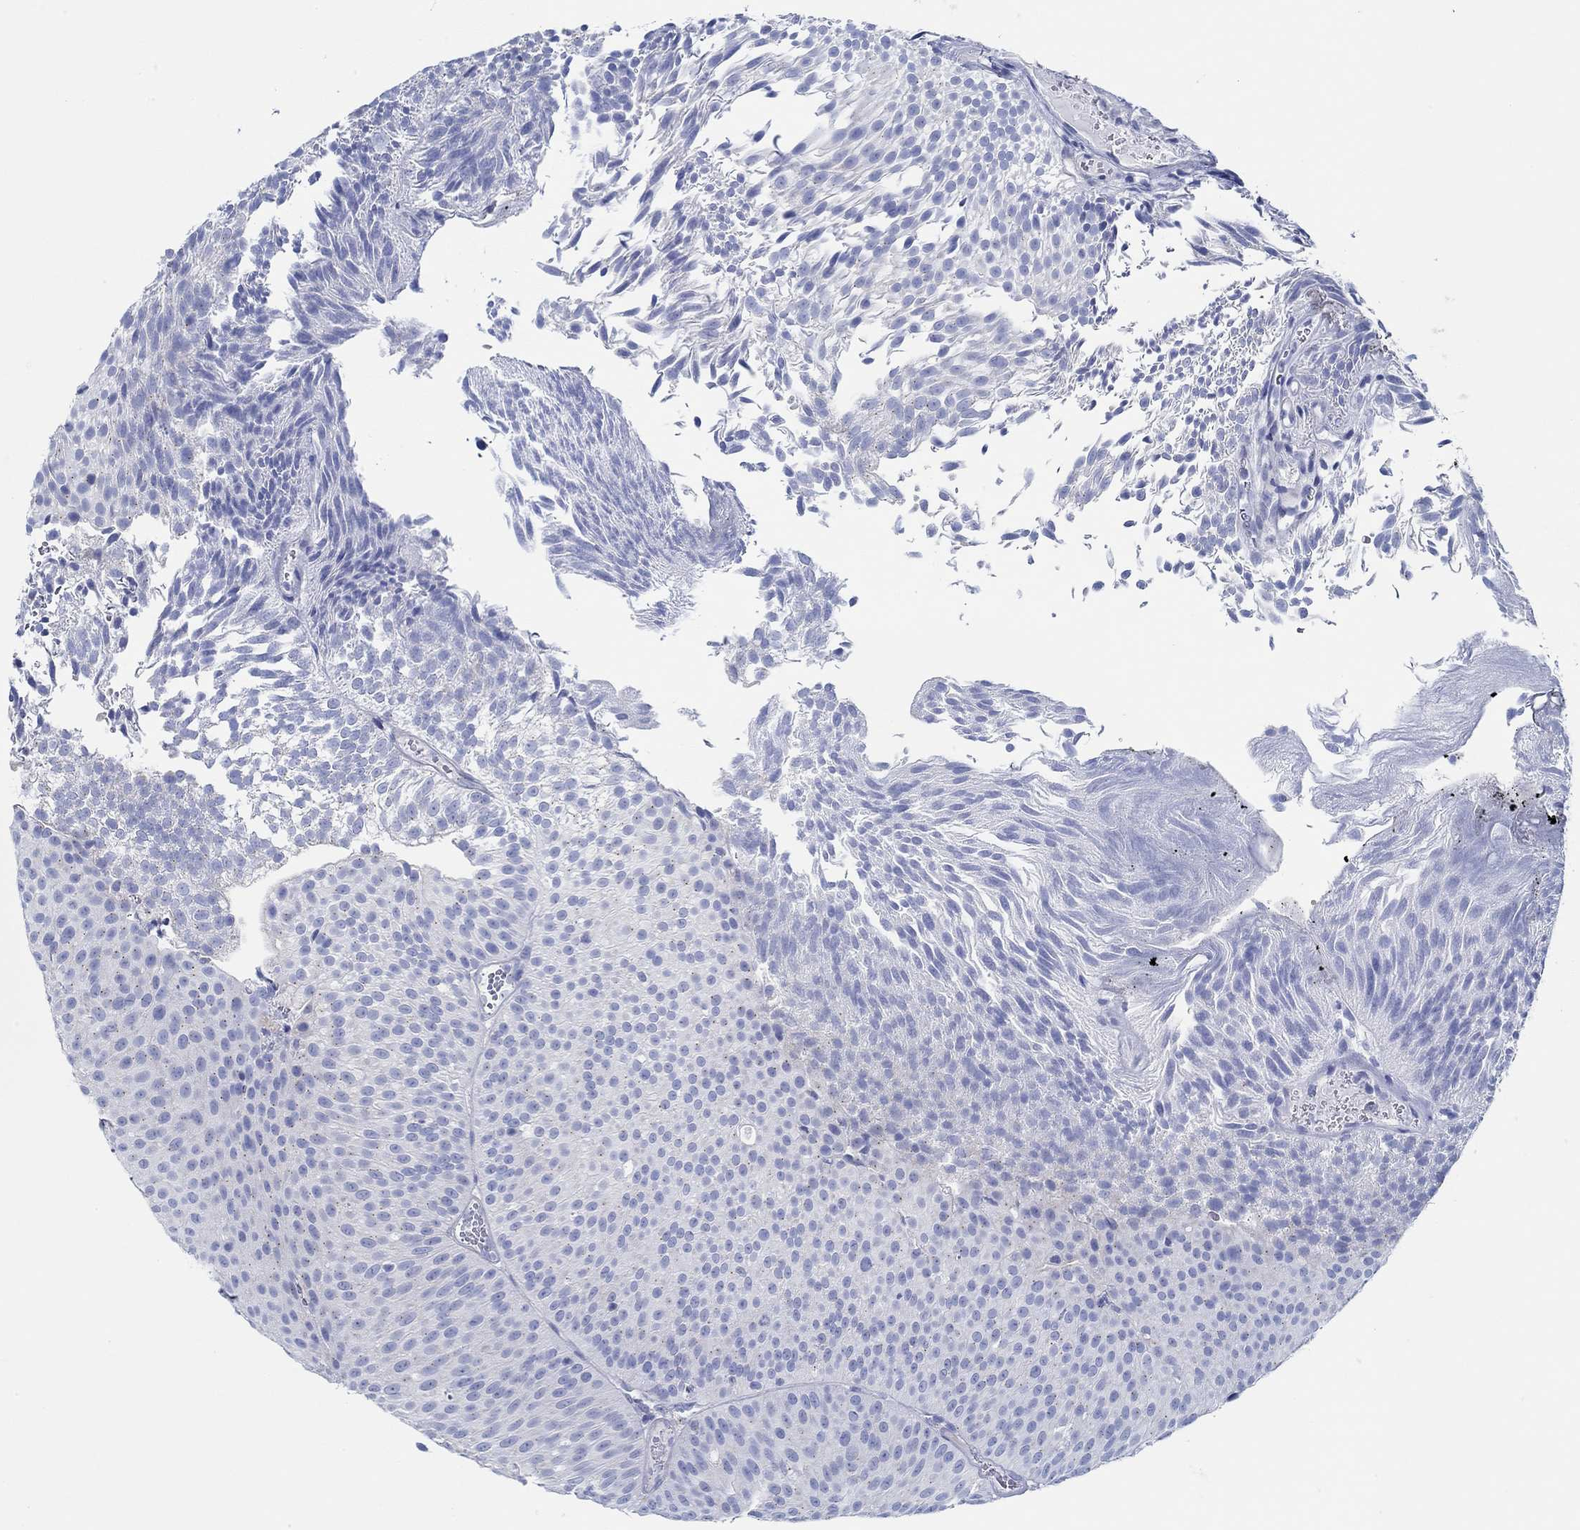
{"staining": {"intensity": "negative", "quantity": "none", "location": "none"}, "tissue": "urothelial cancer", "cell_type": "Tumor cells", "image_type": "cancer", "snomed": [{"axis": "morphology", "description": "Urothelial carcinoma, Low grade"}, {"axis": "topography", "description": "Urinary bladder"}], "caption": "IHC photomicrograph of human urothelial carcinoma (low-grade) stained for a protein (brown), which demonstrates no expression in tumor cells.", "gene": "IGFBP6", "patient": {"sex": "male", "age": 65}}